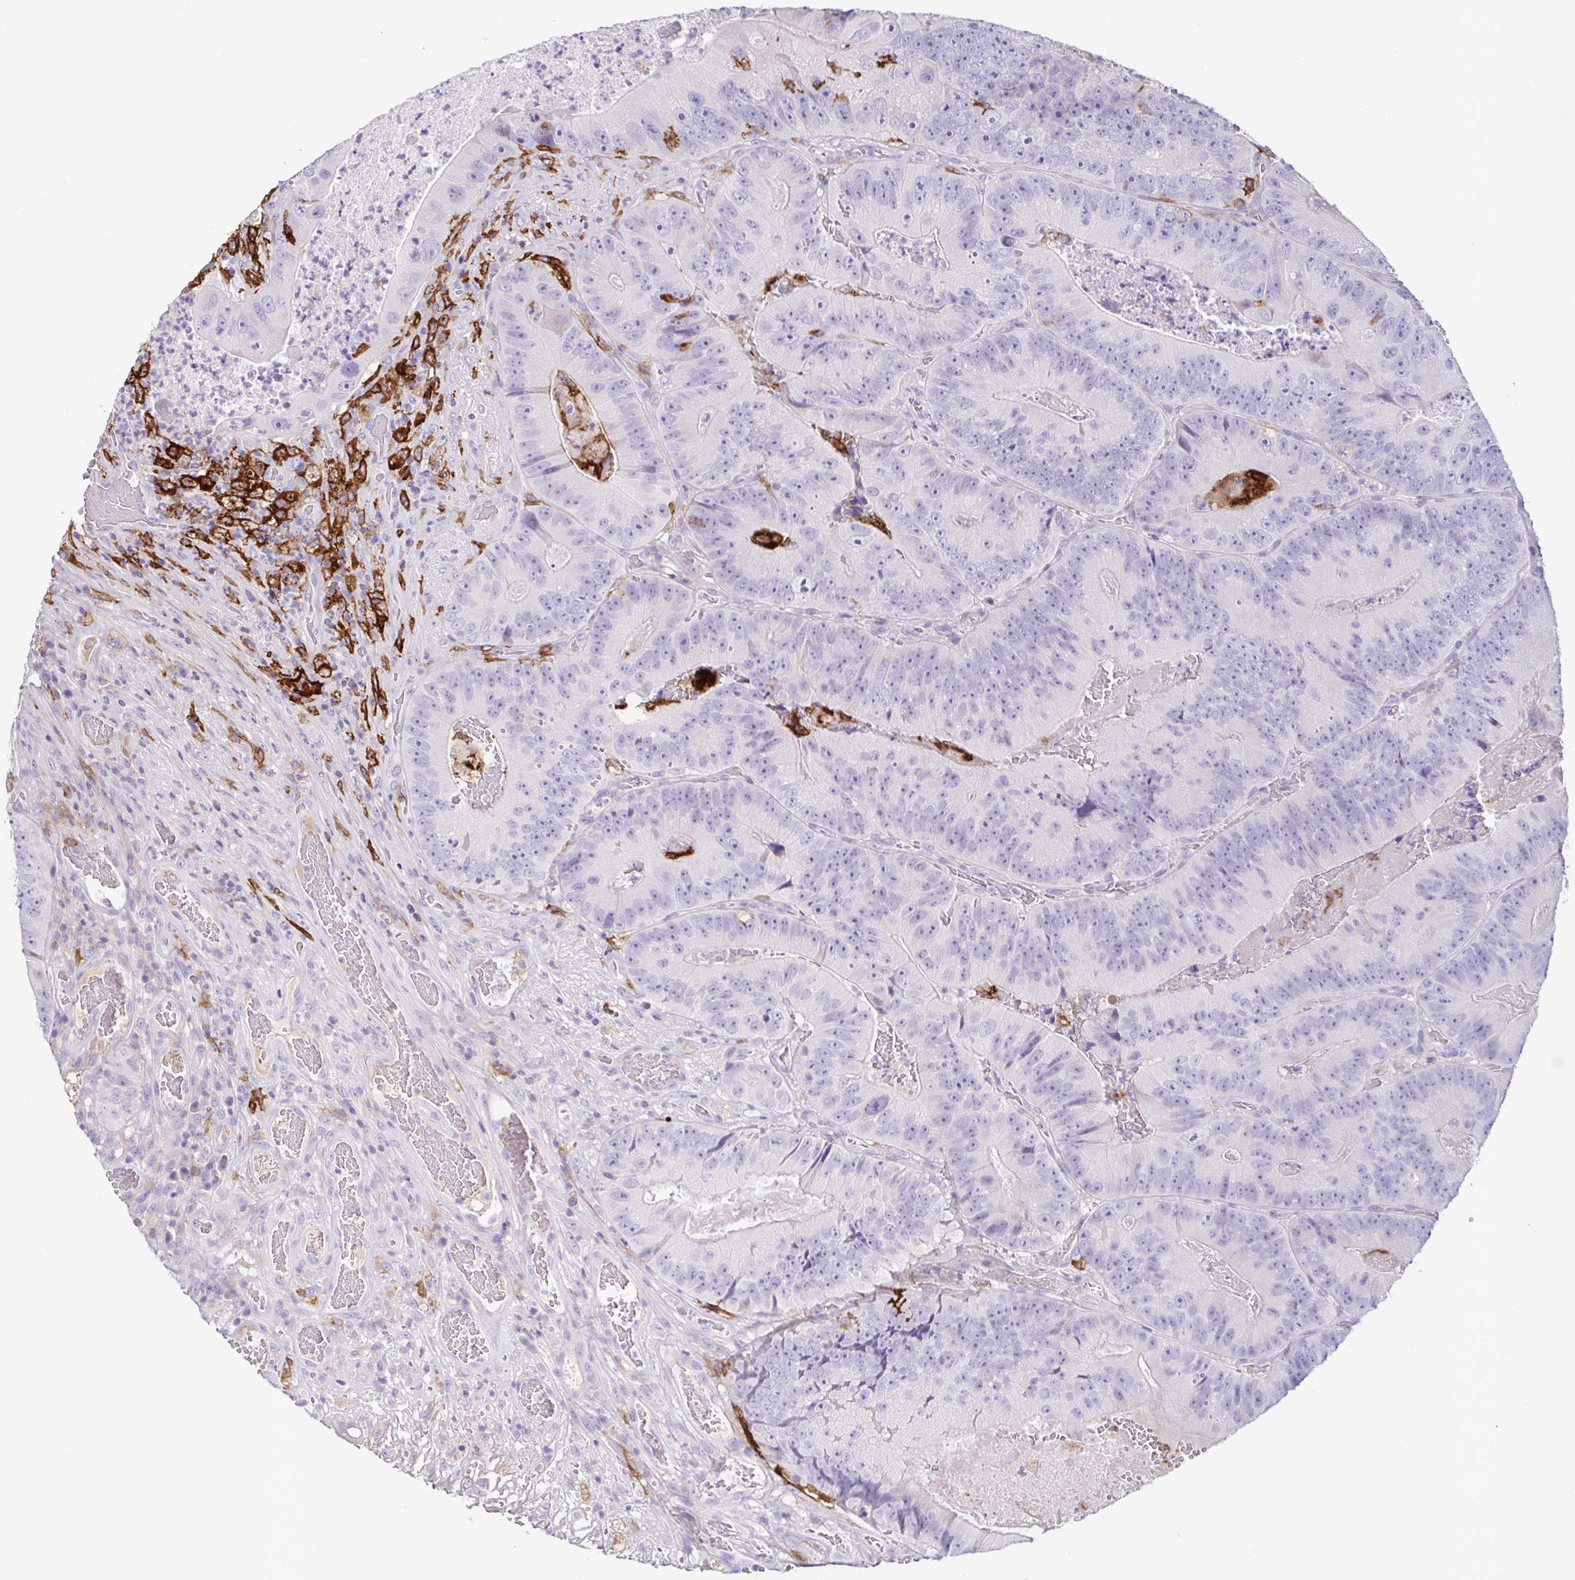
{"staining": {"intensity": "negative", "quantity": "none", "location": "none"}, "tissue": "colorectal cancer", "cell_type": "Tumor cells", "image_type": "cancer", "snomed": [{"axis": "morphology", "description": "Adenocarcinoma, NOS"}, {"axis": "topography", "description": "Colon"}], "caption": "The photomicrograph displays no significant staining in tumor cells of adenocarcinoma (colorectal).", "gene": "MARCO", "patient": {"sex": "female", "age": 86}}